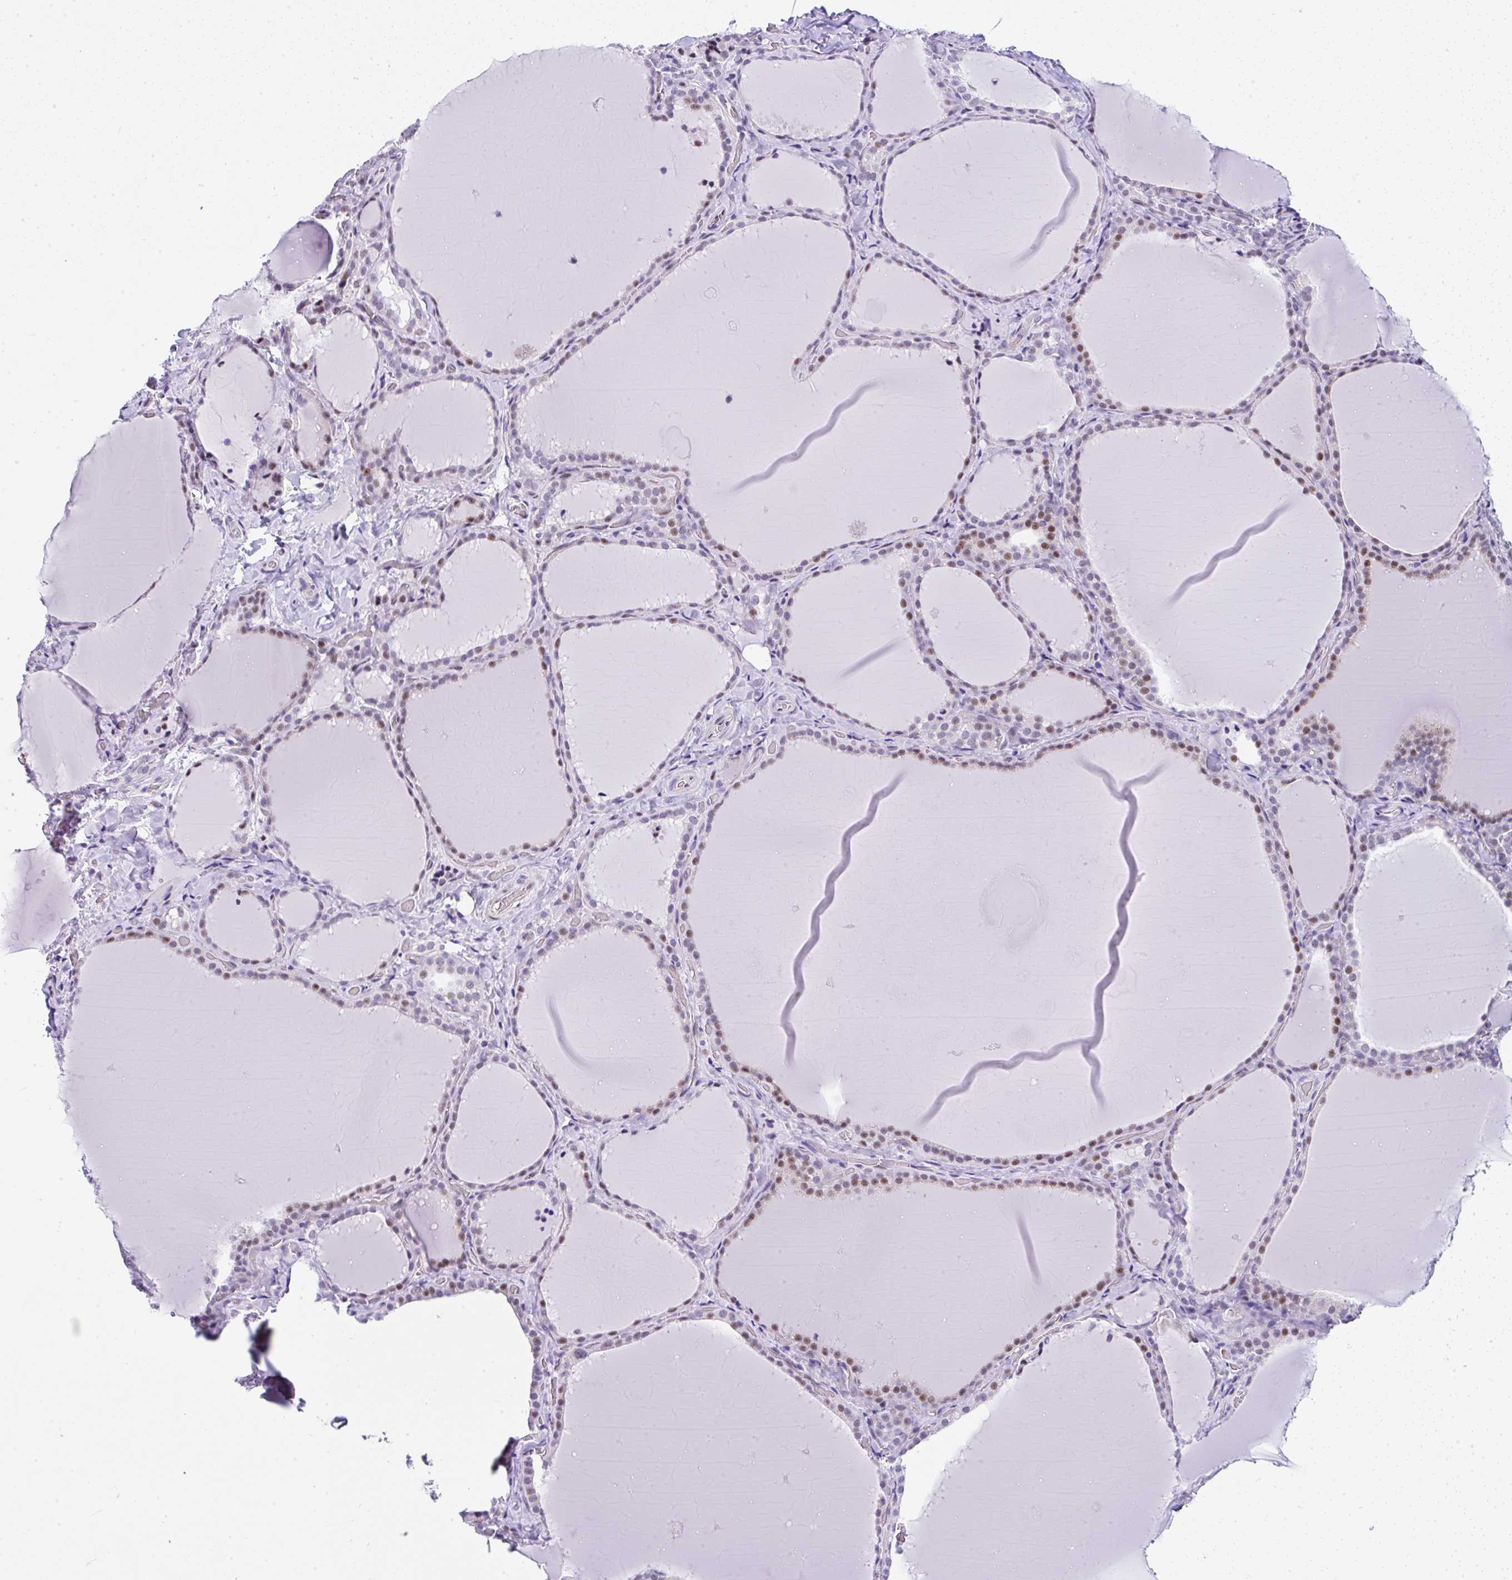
{"staining": {"intensity": "moderate", "quantity": "25%-75%", "location": "nuclear"}, "tissue": "thyroid gland", "cell_type": "Glandular cells", "image_type": "normal", "snomed": [{"axis": "morphology", "description": "Normal tissue, NOS"}, {"axis": "topography", "description": "Thyroid gland"}], "caption": "IHC micrograph of benign thyroid gland: thyroid gland stained using IHC shows medium levels of moderate protein expression localized specifically in the nuclear of glandular cells, appearing as a nuclear brown color.", "gene": "NR1D2", "patient": {"sex": "female", "age": 22}}